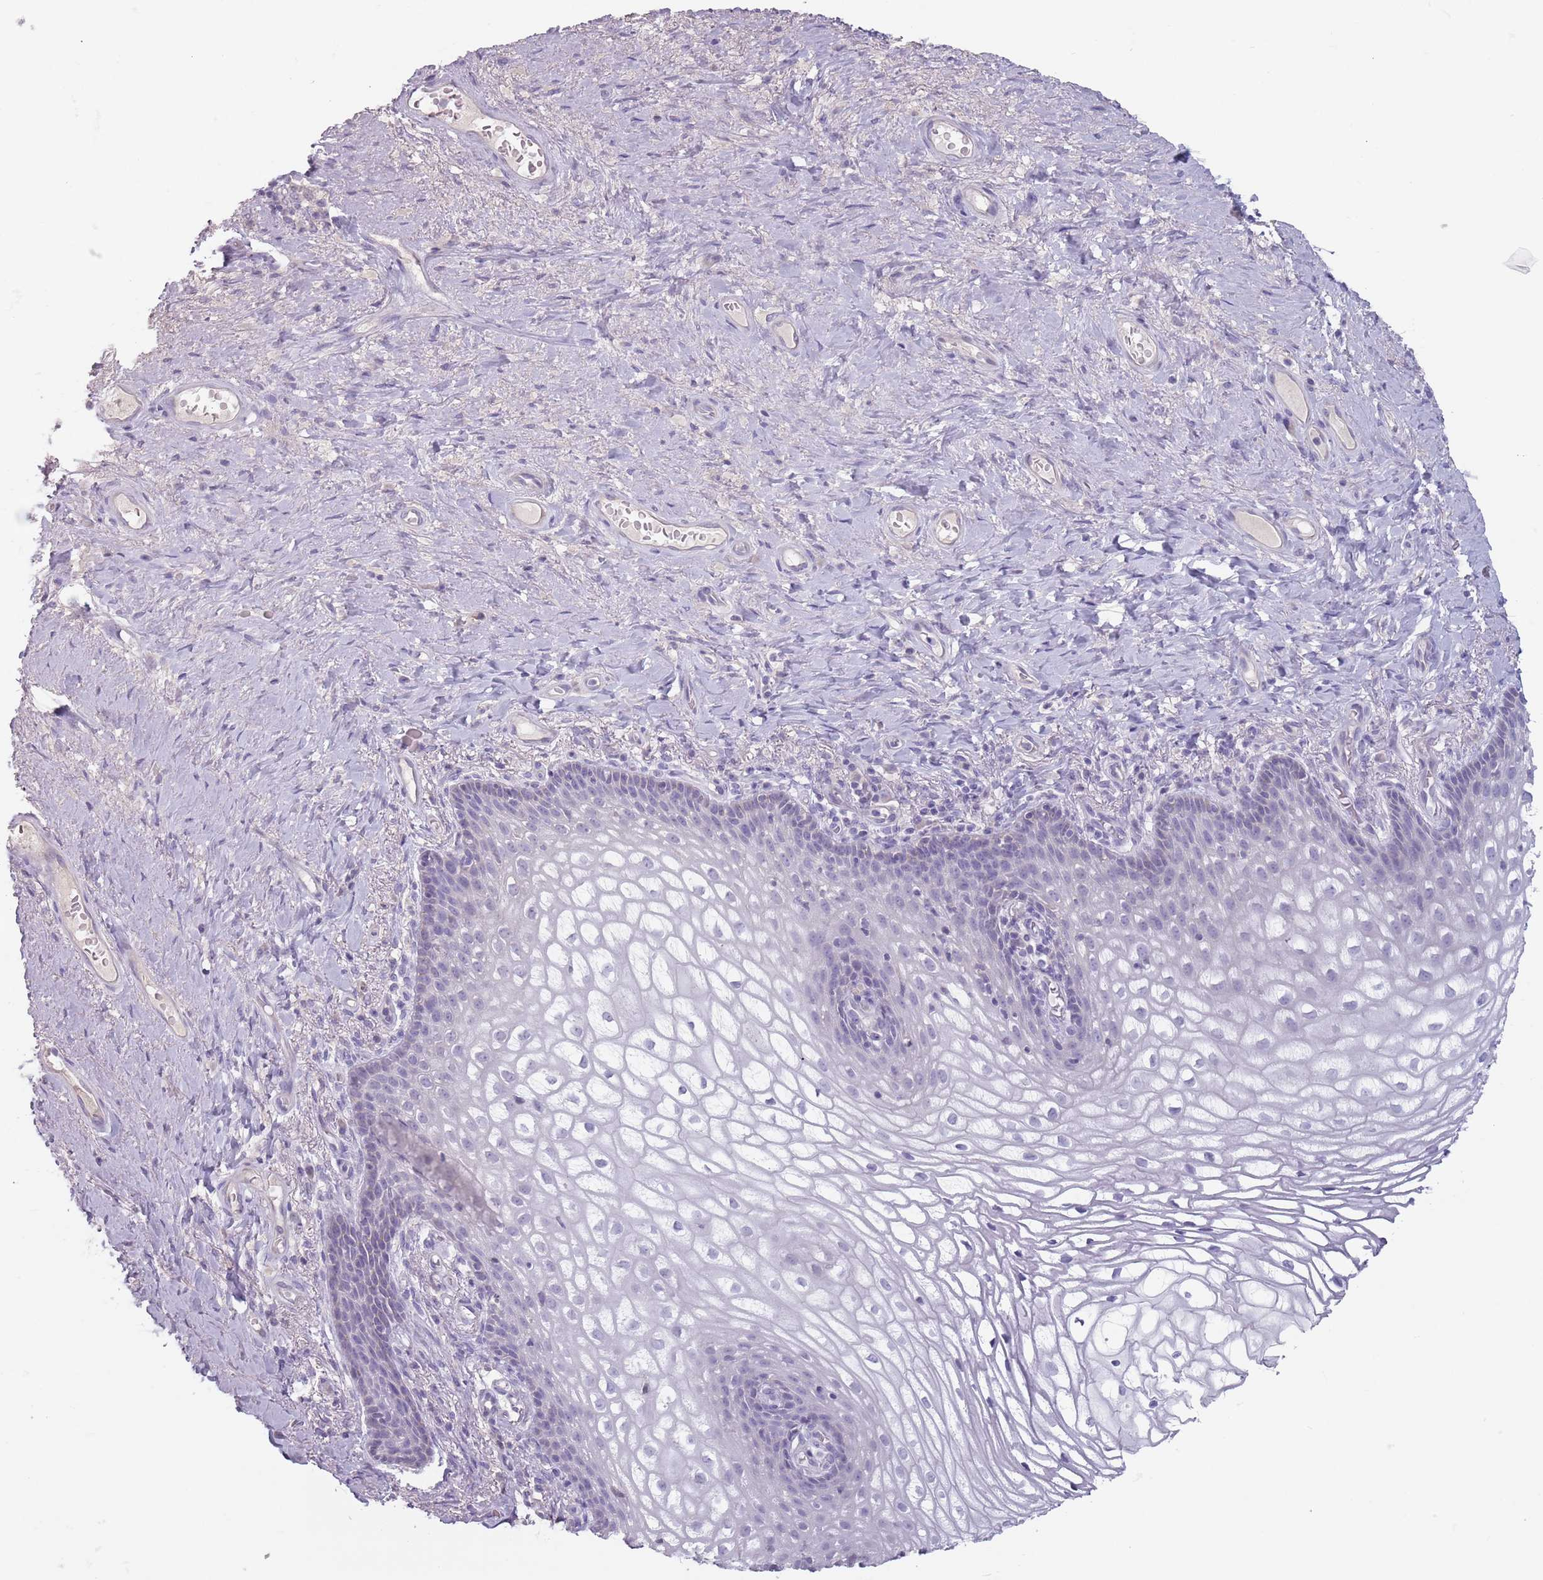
{"staining": {"intensity": "negative", "quantity": "none", "location": "none"}, "tissue": "vagina", "cell_type": "Squamous epithelial cells", "image_type": "normal", "snomed": [{"axis": "morphology", "description": "Normal tissue, NOS"}, {"axis": "topography", "description": "Vagina"}], "caption": "IHC image of unremarkable vagina: vagina stained with DAB (3,3'-diaminobenzidine) exhibits no significant protein positivity in squamous epithelial cells.", "gene": "CEP19", "patient": {"sex": "female", "age": 60}}